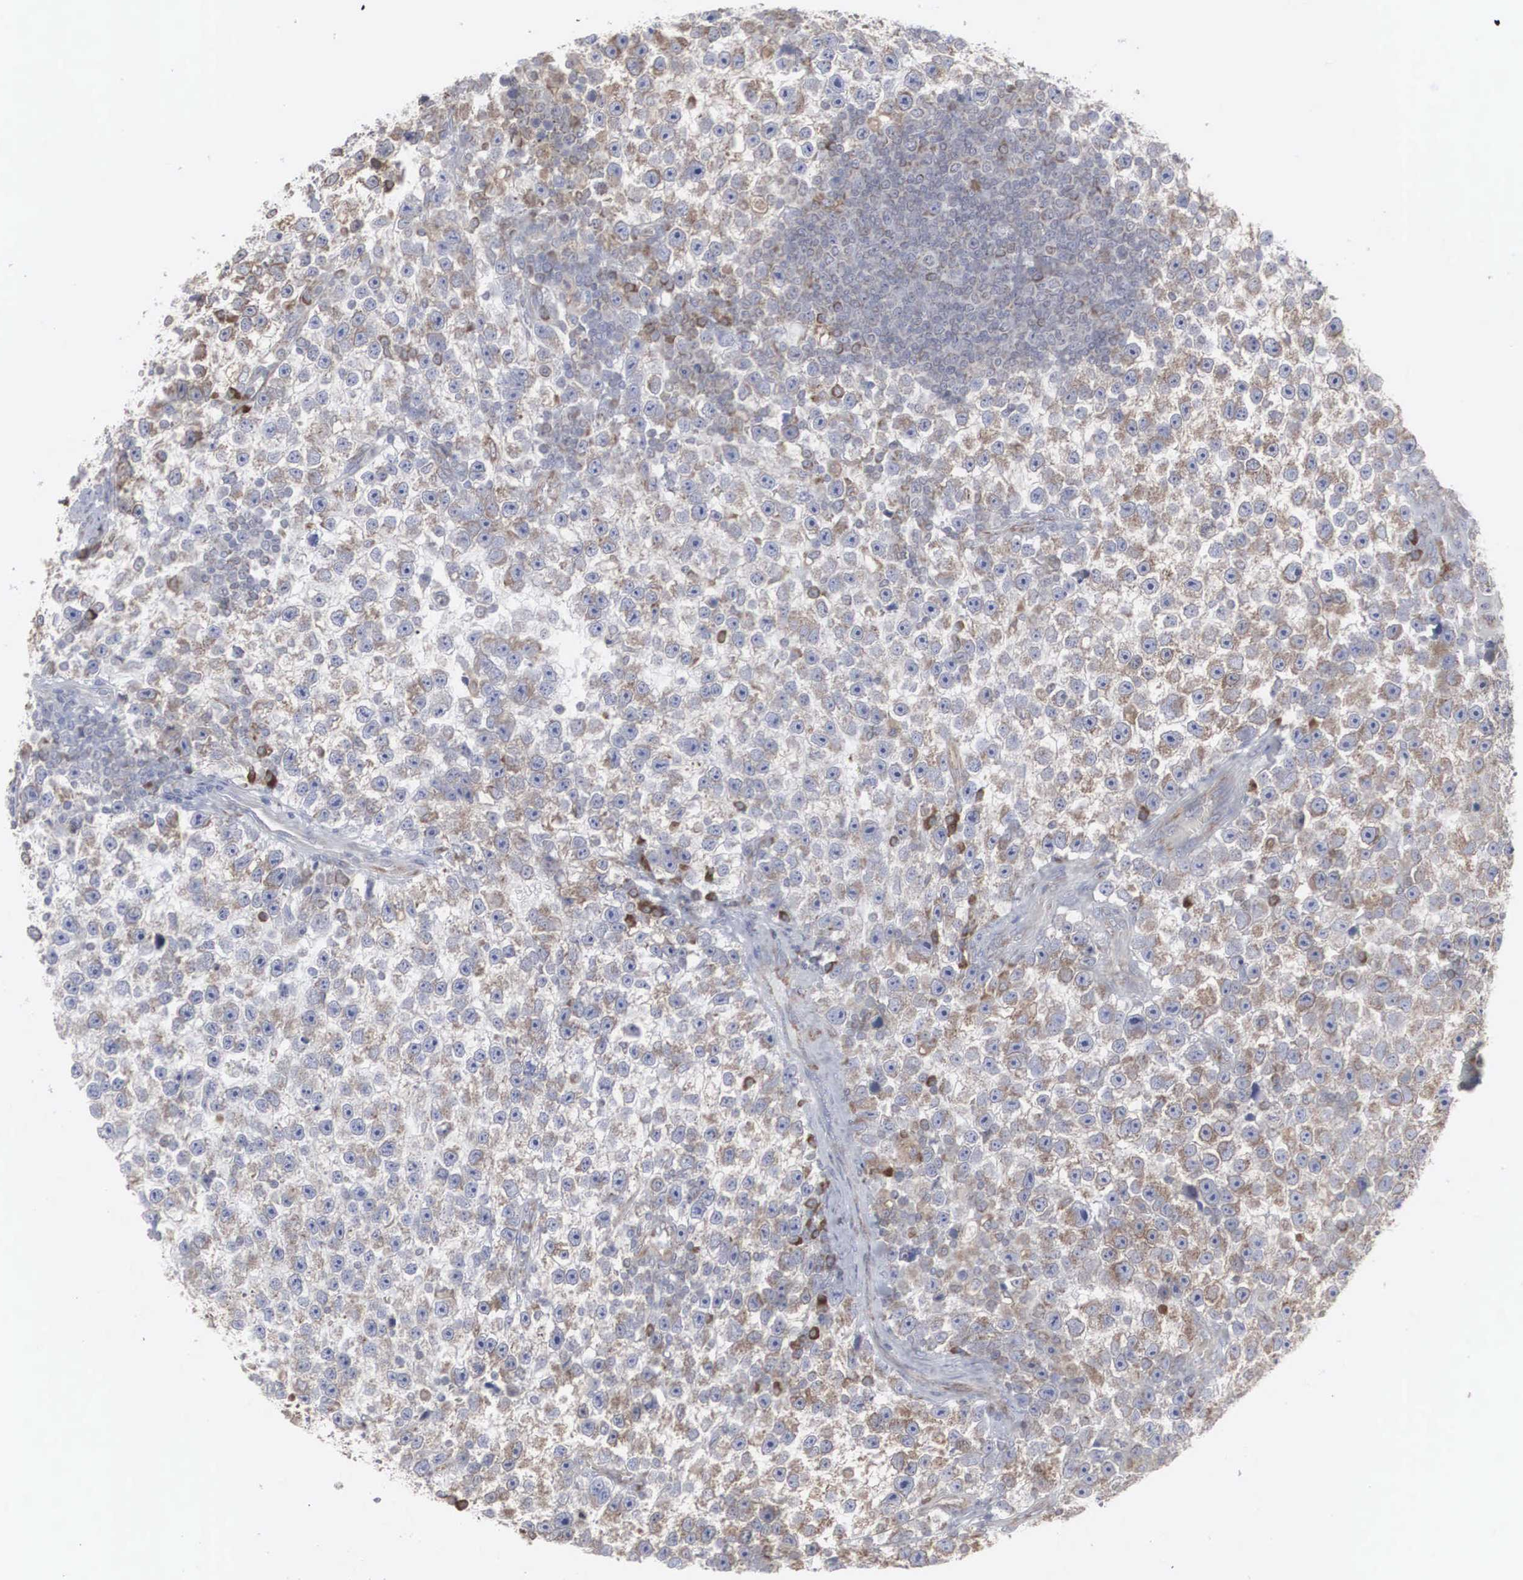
{"staining": {"intensity": "weak", "quantity": "25%-75%", "location": "cytoplasmic/membranous"}, "tissue": "testis cancer", "cell_type": "Tumor cells", "image_type": "cancer", "snomed": [{"axis": "morphology", "description": "Seminoma, NOS"}, {"axis": "topography", "description": "Testis"}], "caption": "Immunohistochemical staining of testis cancer (seminoma) demonstrates low levels of weak cytoplasmic/membranous protein staining in about 25%-75% of tumor cells.", "gene": "MIA2", "patient": {"sex": "male", "age": 33}}